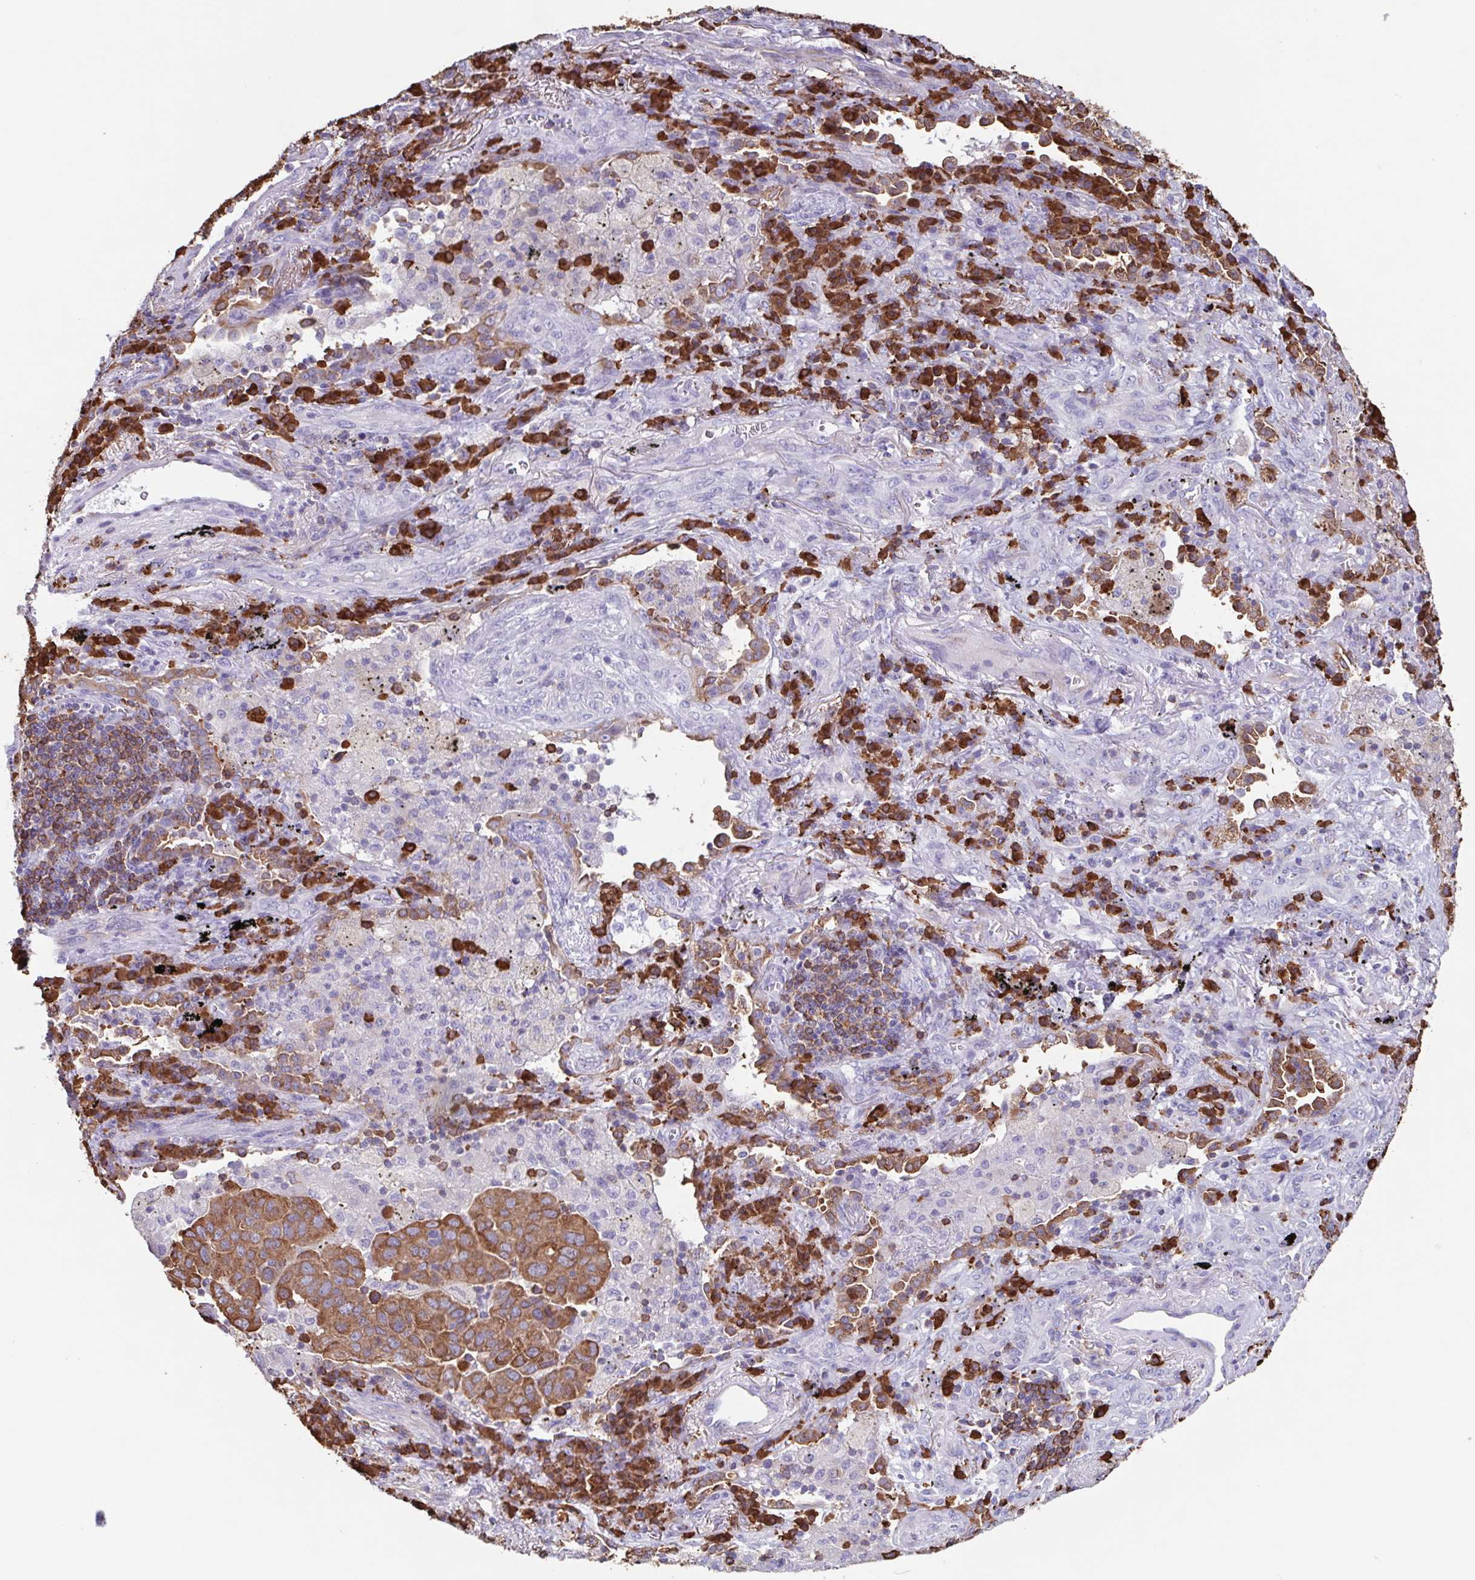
{"staining": {"intensity": "moderate", "quantity": ">75%", "location": "cytoplasmic/membranous"}, "tissue": "lung cancer", "cell_type": "Tumor cells", "image_type": "cancer", "snomed": [{"axis": "morphology", "description": "Adenocarcinoma, NOS"}, {"axis": "morphology", "description": "Adenocarcinoma, metastatic, NOS"}, {"axis": "topography", "description": "Lymph node"}, {"axis": "topography", "description": "Lung"}], "caption": "Immunohistochemical staining of lung cancer (adenocarcinoma) reveals medium levels of moderate cytoplasmic/membranous staining in approximately >75% of tumor cells.", "gene": "TPD52", "patient": {"sex": "female", "age": 65}}